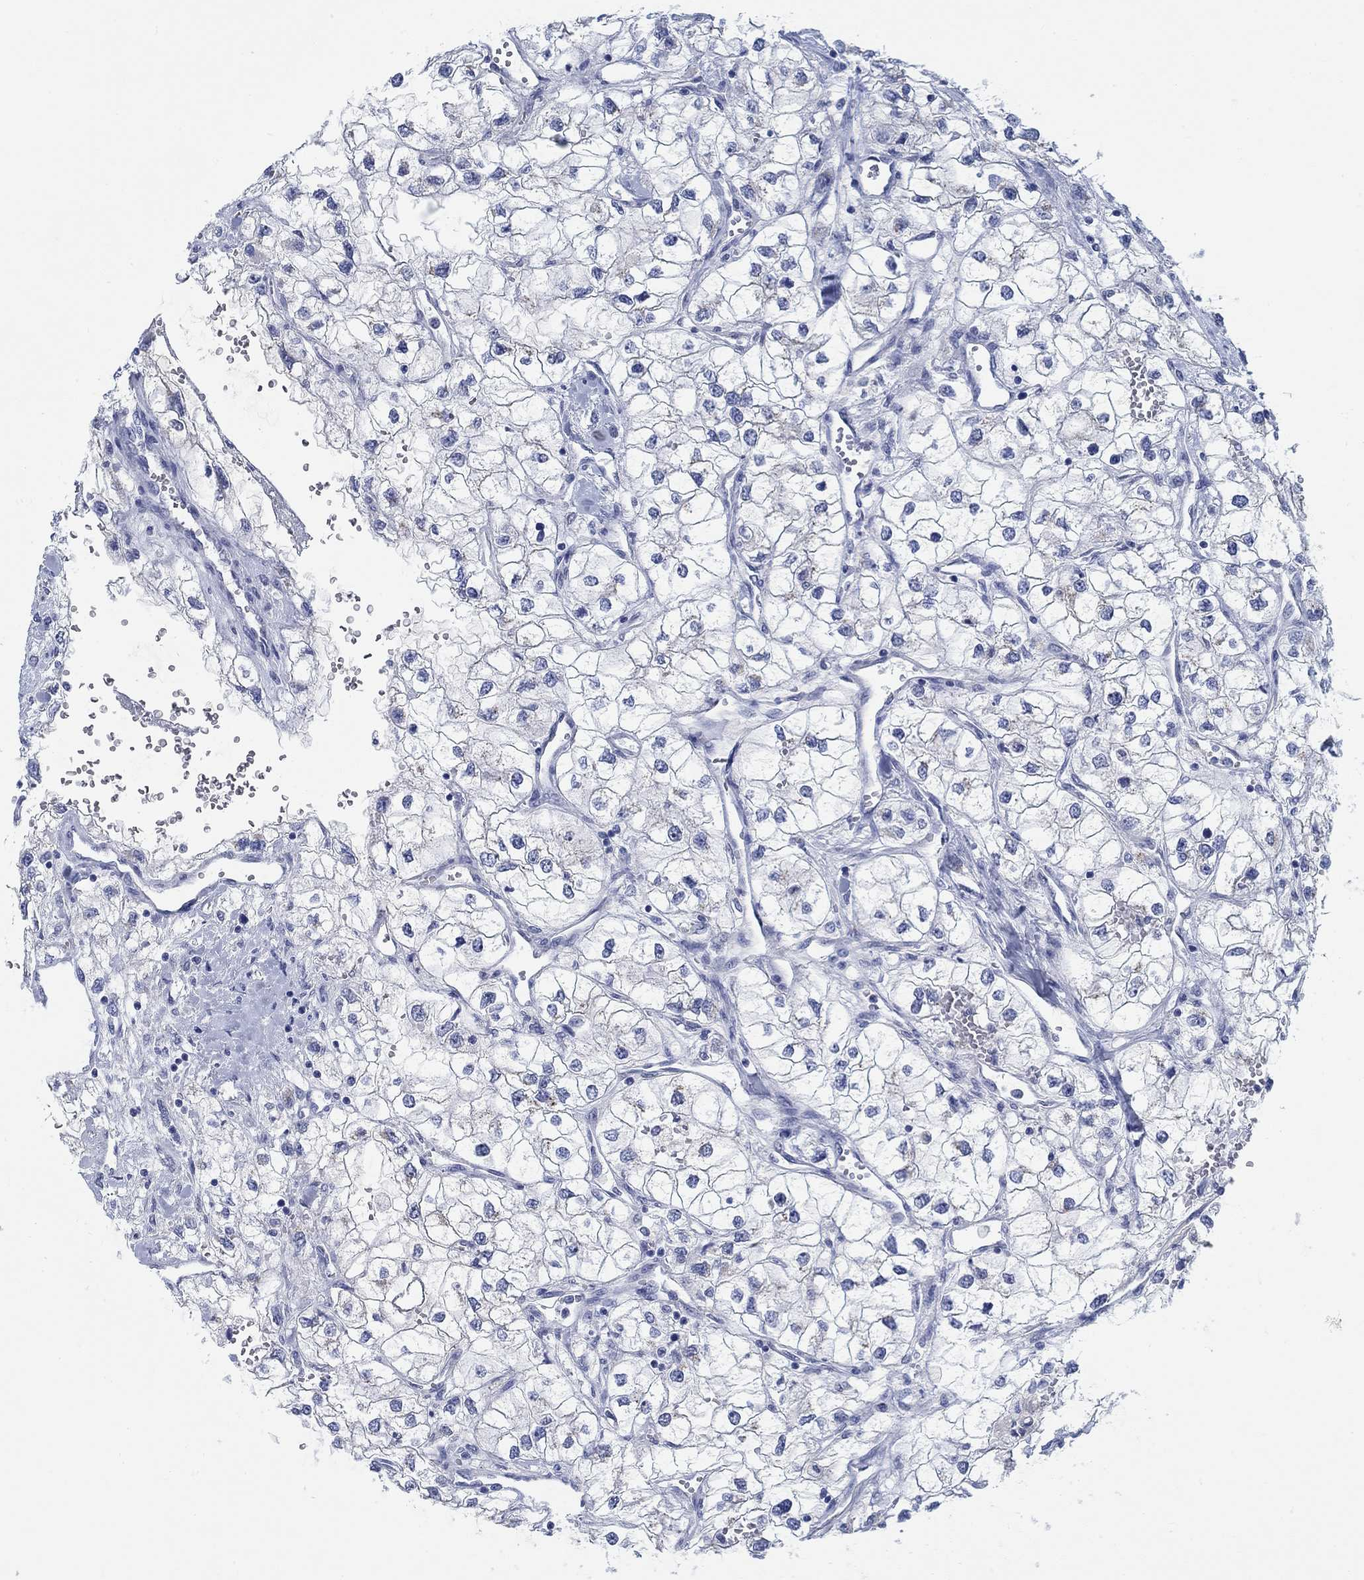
{"staining": {"intensity": "negative", "quantity": "none", "location": "none"}, "tissue": "renal cancer", "cell_type": "Tumor cells", "image_type": "cancer", "snomed": [{"axis": "morphology", "description": "Adenocarcinoma, NOS"}, {"axis": "topography", "description": "Kidney"}], "caption": "IHC image of human renal cancer stained for a protein (brown), which exhibits no expression in tumor cells.", "gene": "TEKT4", "patient": {"sex": "male", "age": 59}}